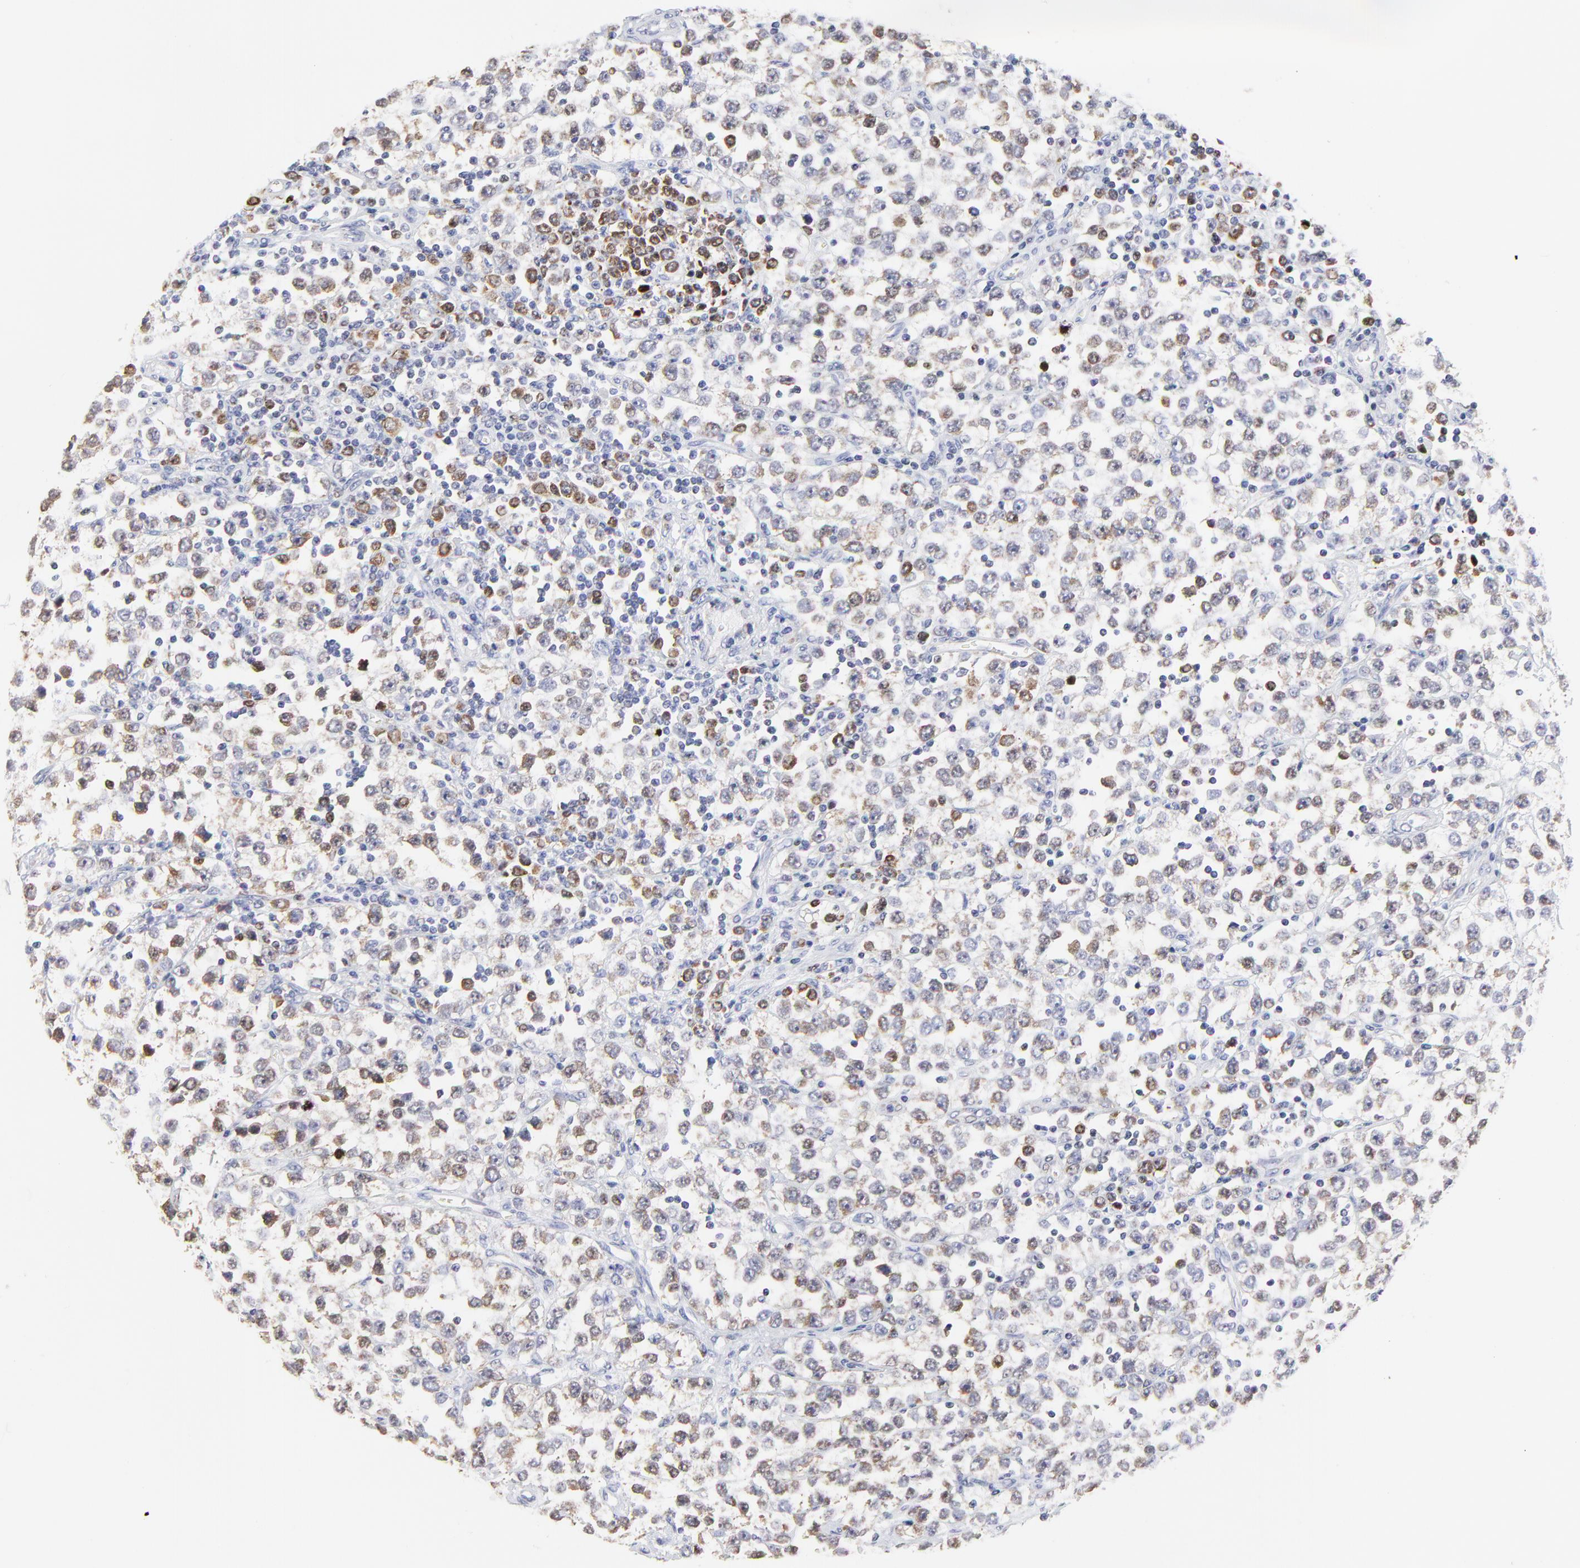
{"staining": {"intensity": "weak", "quantity": ">75%", "location": "cytoplasmic/membranous"}, "tissue": "testis cancer", "cell_type": "Tumor cells", "image_type": "cancer", "snomed": [{"axis": "morphology", "description": "Seminoma, NOS"}, {"axis": "topography", "description": "Testis"}], "caption": "Immunohistochemistry (IHC) (DAB) staining of testis seminoma reveals weak cytoplasmic/membranous protein expression in about >75% of tumor cells.", "gene": "NCAPH", "patient": {"sex": "male", "age": 25}}